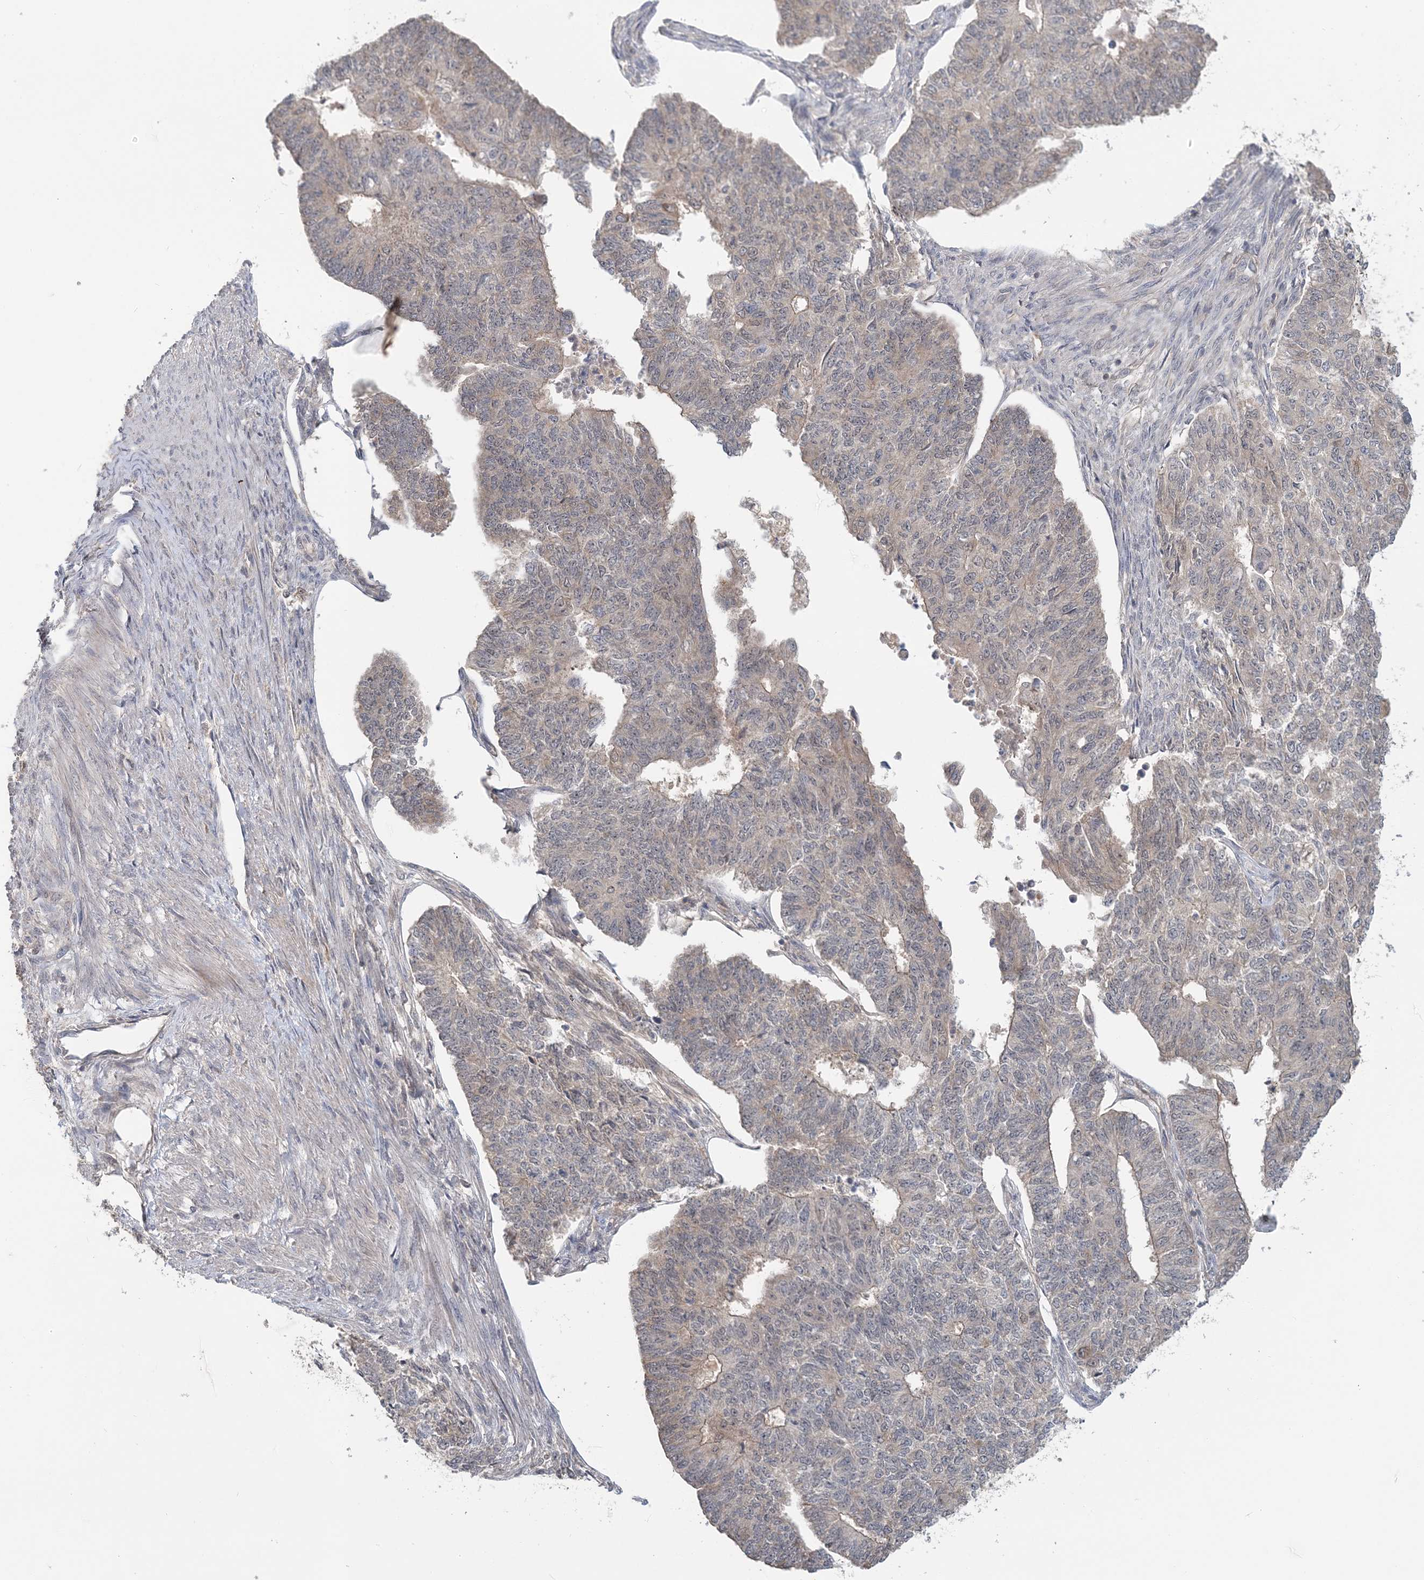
{"staining": {"intensity": "weak", "quantity": "<25%", "location": "cytoplasmic/membranous"}, "tissue": "endometrial cancer", "cell_type": "Tumor cells", "image_type": "cancer", "snomed": [{"axis": "morphology", "description": "Adenocarcinoma, NOS"}, {"axis": "topography", "description": "Endometrium"}], "caption": "There is no significant expression in tumor cells of endometrial adenocarcinoma. (DAB (3,3'-diaminobenzidine) immunohistochemistry with hematoxylin counter stain).", "gene": "RNF25", "patient": {"sex": "female", "age": 32}}